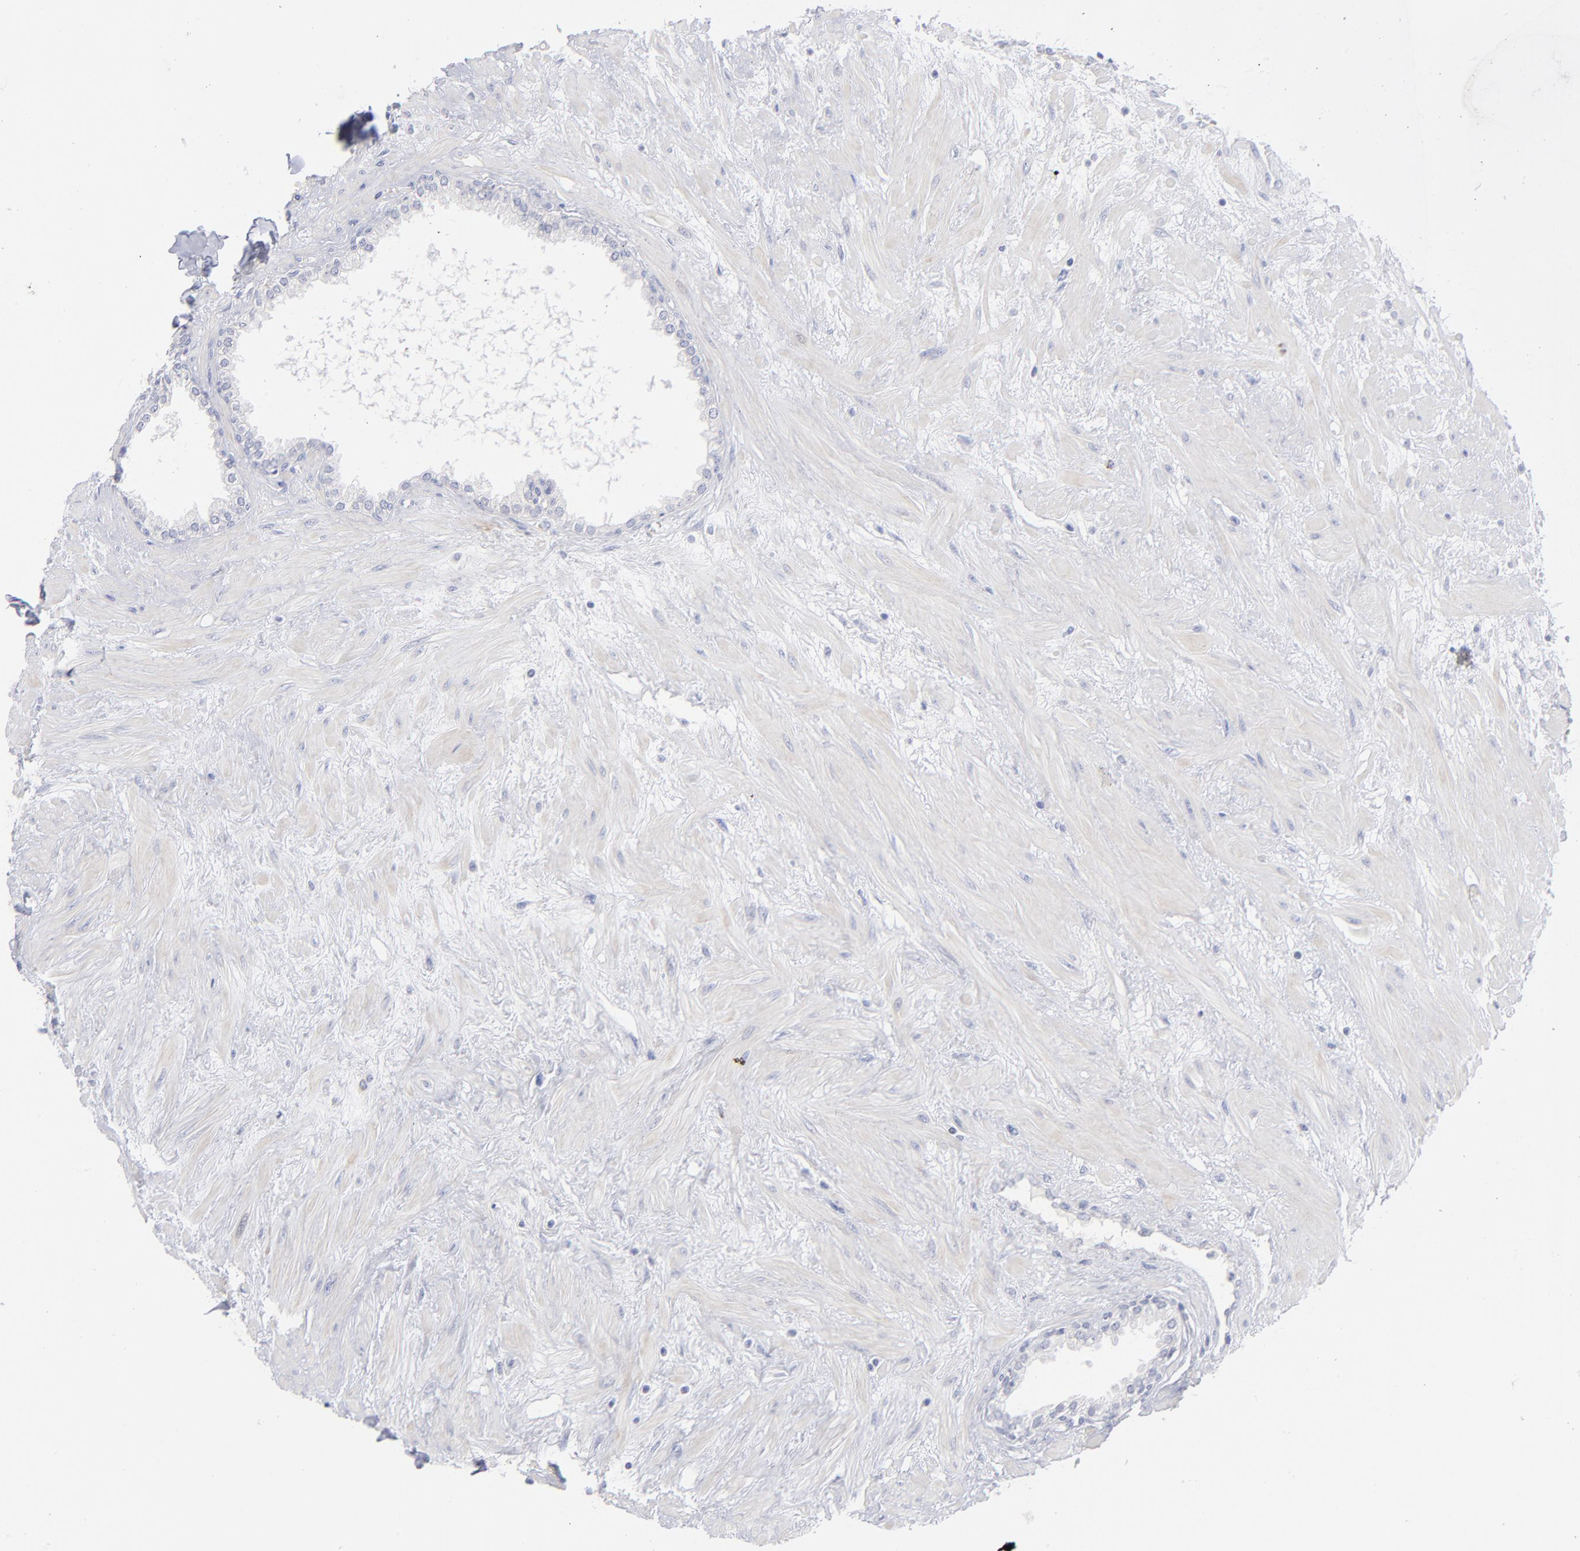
{"staining": {"intensity": "negative", "quantity": "none", "location": "none"}, "tissue": "prostate", "cell_type": "Glandular cells", "image_type": "normal", "snomed": [{"axis": "morphology", "description": "Normal tissue, NOS"}, {"axis": "topography", "description": "Prostate"}], "caption": "Image shows no significant protein expression in glandular cells of unremarkable prostate. (Brightfield microscopy of DAB (3,3'-diaminobenzidine) immunohistochemistry at high magnification).", "gene": "MTHFD2", "patient": {"sex": "male", "age": 64}}